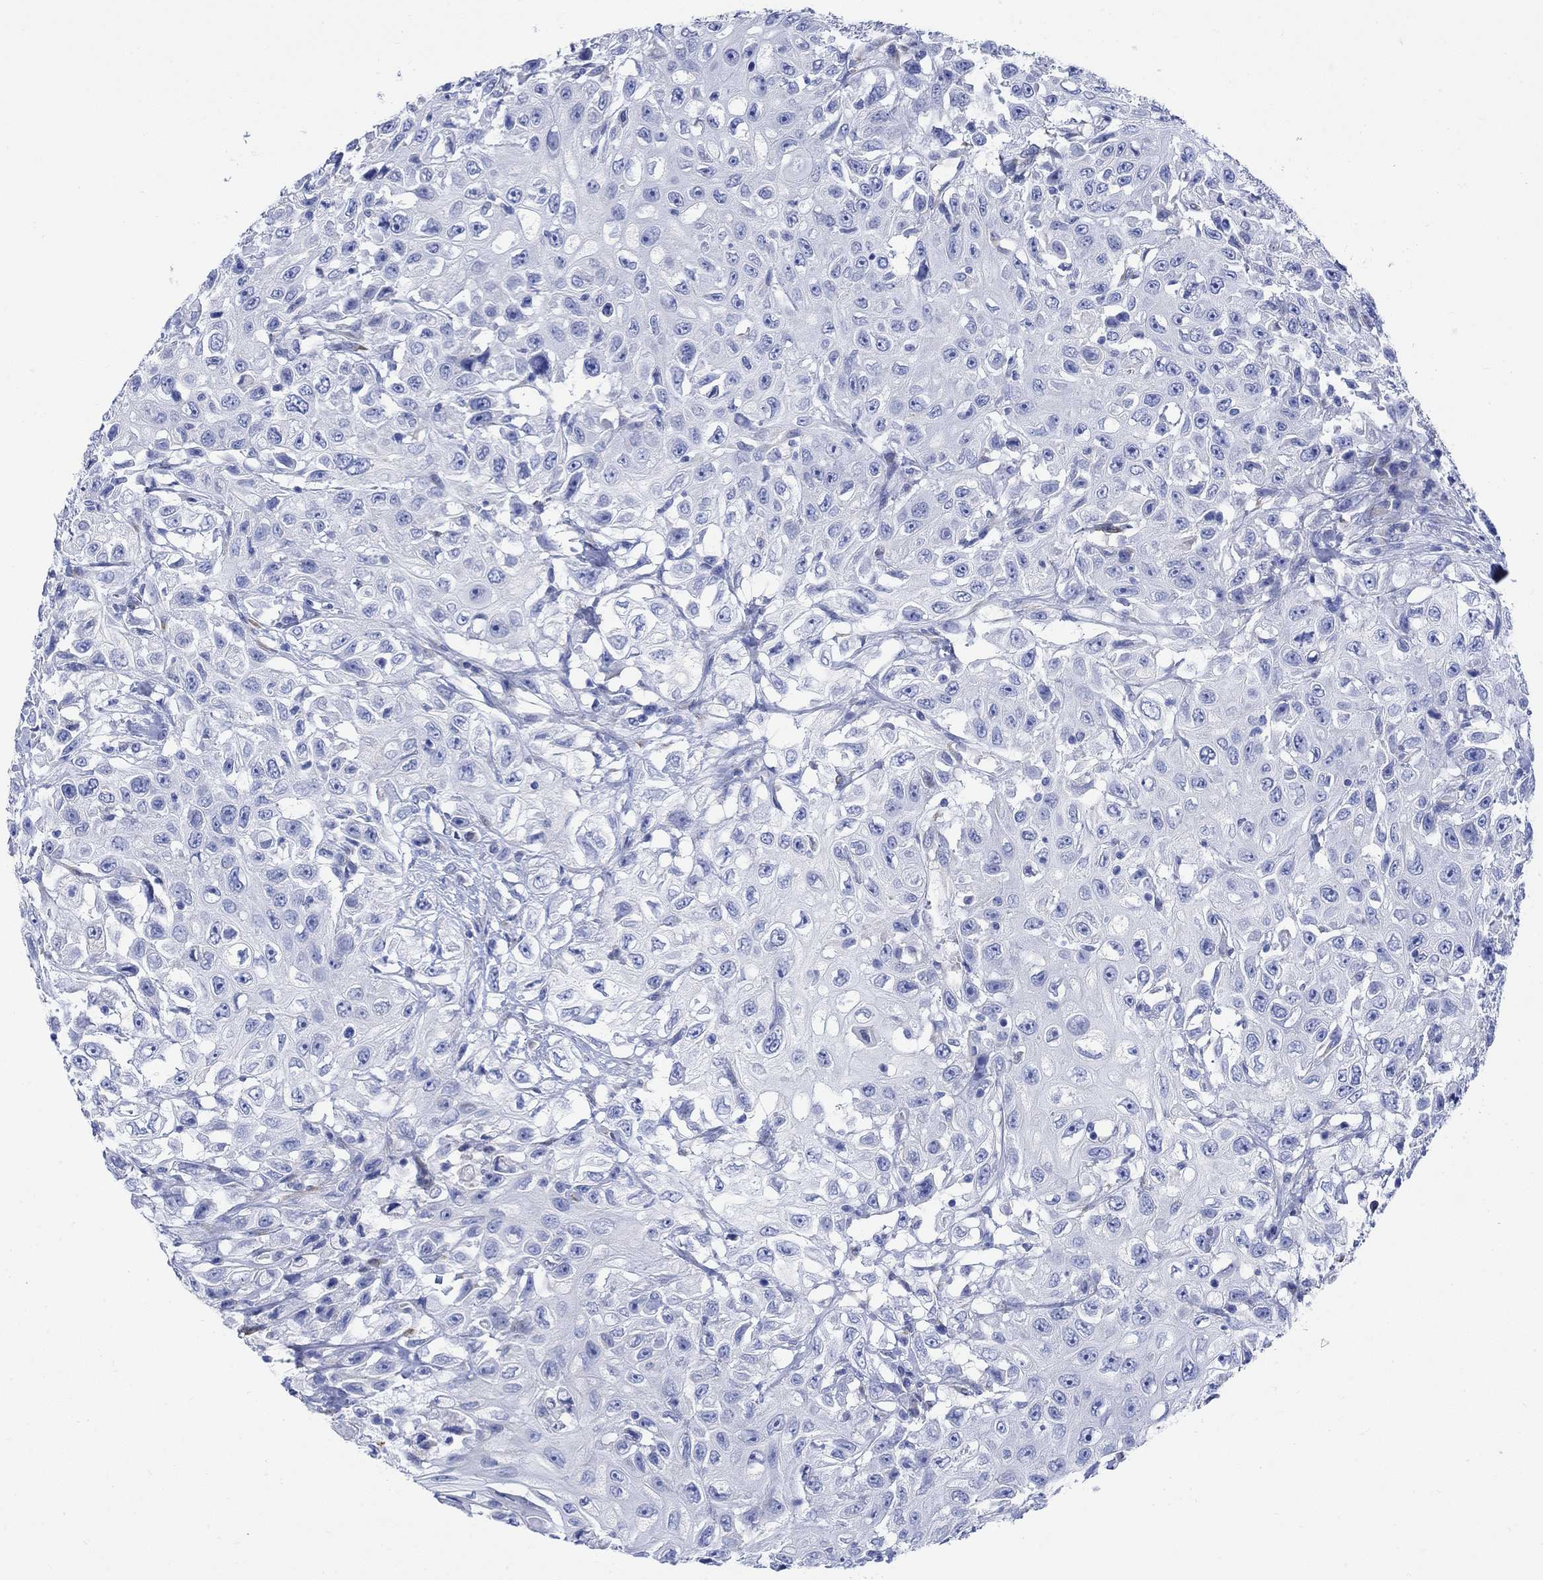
{"staining": {"intensity": "negative", "quantity": "none", "location": "none"}, "tissue": "urothelial cancer", "cell_type": "Tumor cells", "image_type": "cancer", "snomed": [{"axis": "morphology", "description": "Urothelial carcinoma, High grade"}, {"axis": "topography", "description": "Urinary bladder"}], "caption": "High magnification brightfield microscopy of urothelial carcinoma (high-grade) stained with DAB (brown) and counterstained with hematoxylin (blue): tumor cells show no significant expression.", "gene": "MYL1", "patient": {"sex": "female", "age": 56}}